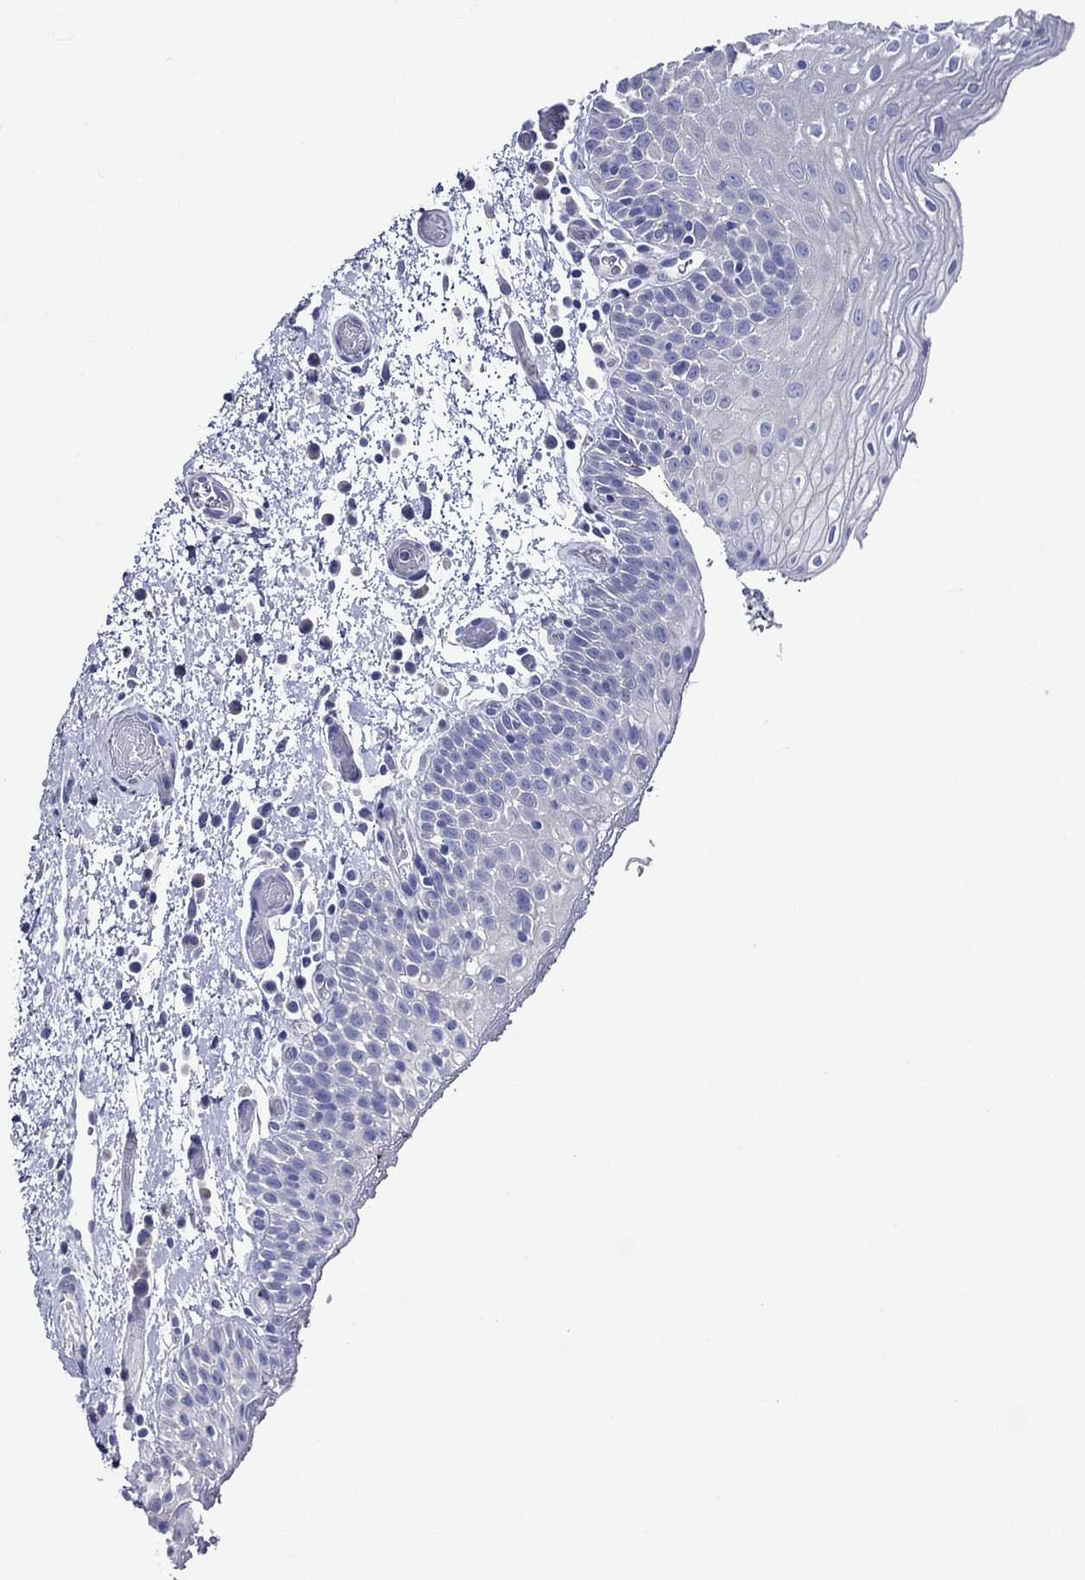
{"staining": {"intensity": "negative", "quantity": "none", "location": "none"}, "tissue": "oral mucosa", "cell_type": "Squamous epithelial cells", "image_type": "normal", "snomed": [{"axis": "morphology", "description": "Normal tissue, NOS"}, {"axis": "morphology", "description": "Squamous cell carcinoma, NOS"}, {"axis": "topography", "description": "Oral tissue"}, {"axis": "topography", "description": "Tounge, NOS"}, {"axis": "topography", "description": "Head-Neck"}], "caption": "Immunohistochemistry (IHC) of normal human oral mucosa shows no expression in squamous epithelial cells. (DAB (3,3'-diaminobenzidine) immunohistochemistry (IHC) with hematoxylin counter stain).", "gene": "ACE2", "patient": {"sex": "female", "age": 80}}